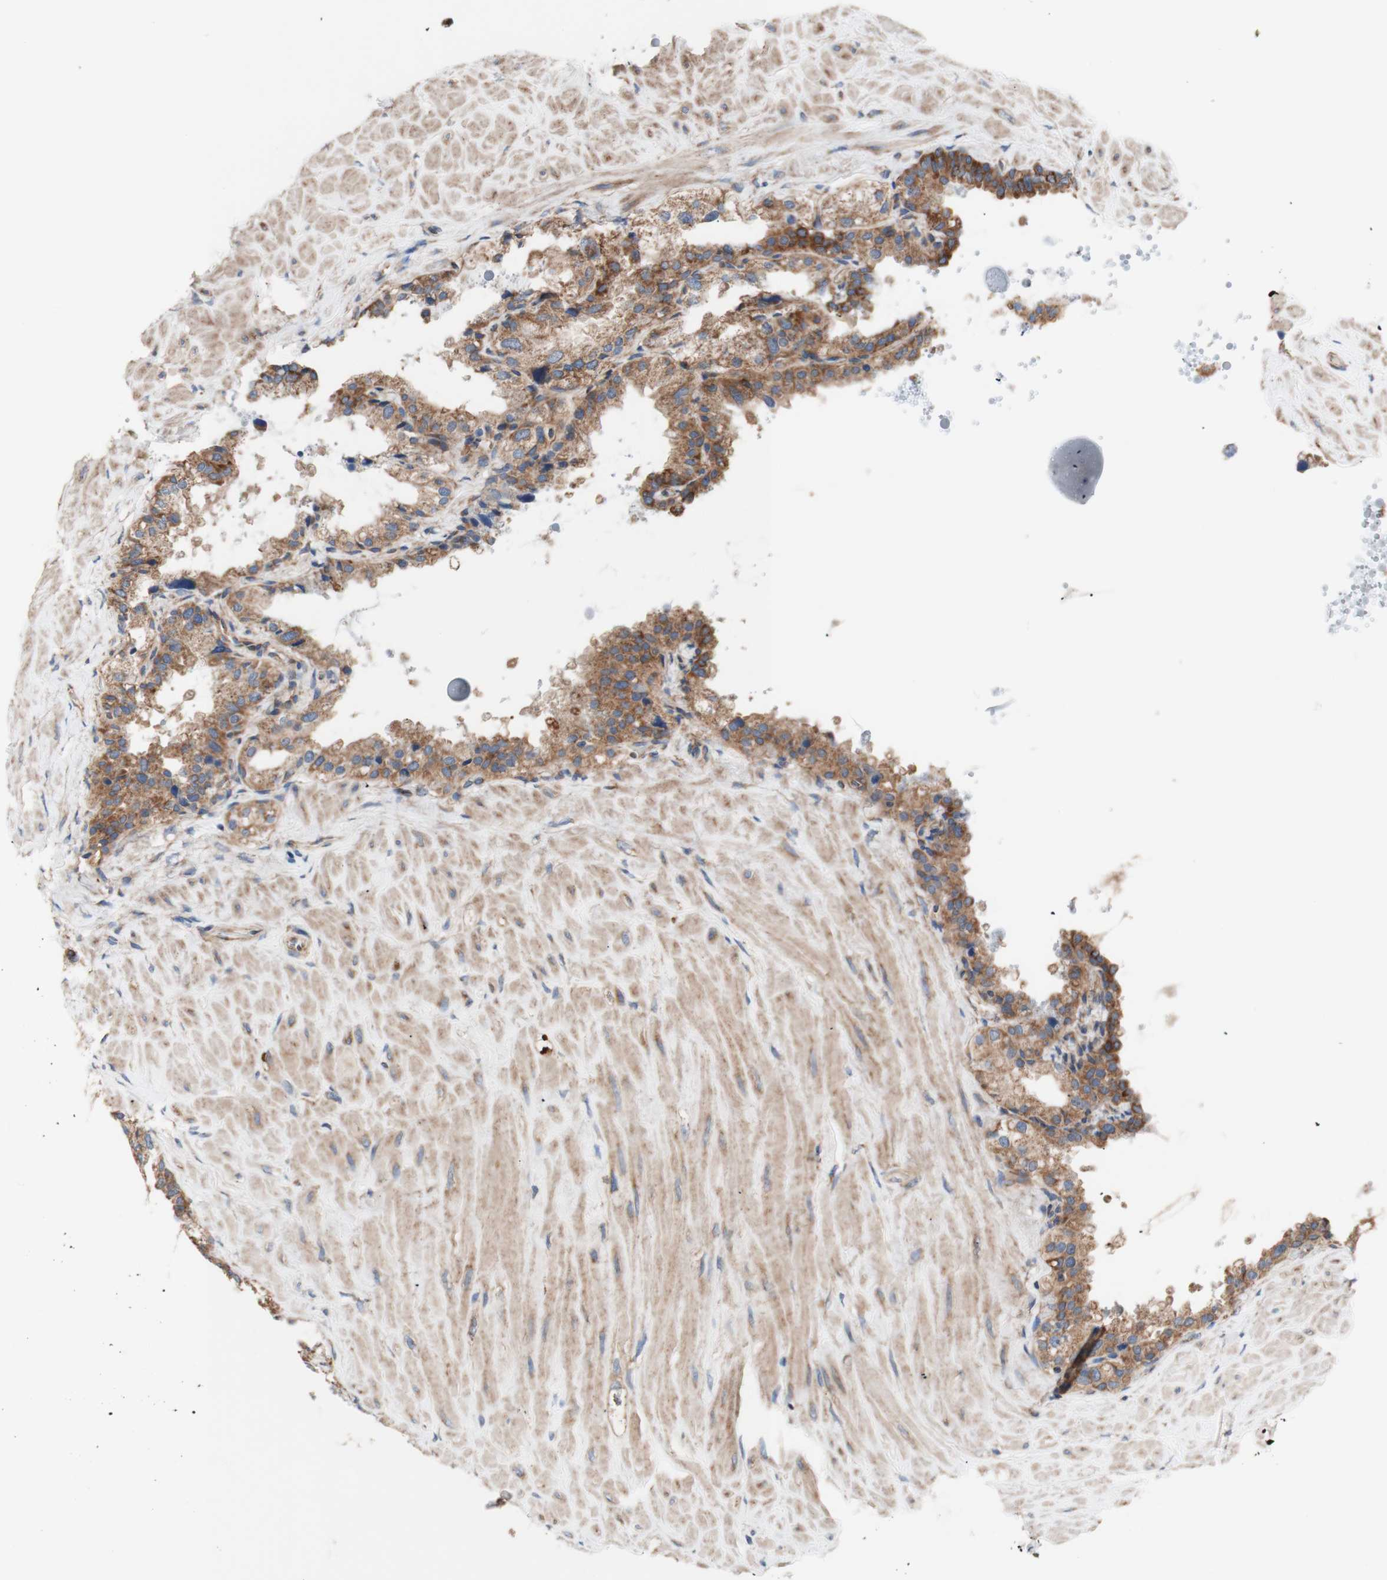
{"staining": {"intensity": "moderate", "quantity": ">75%", "location": "cytoplasmic/membranous"}, "tissue": "seminal vesicle", "cell_type": "Glandular cells", "image_type": "normal", "snomed": [{"axis": "morphology", "description": "Normal tissue, NOS"}, {"axis": "topography", "description": "Seminal veicle"}], "caption": "About >75% of glandular cells in benign seminal vesicle exhibit moderate cytoplasmic/membranous protein staining as visualized by brown immunohistochemical staining.", "gene": "FMR1", "patient": {"sex": "male", "age": 68}}